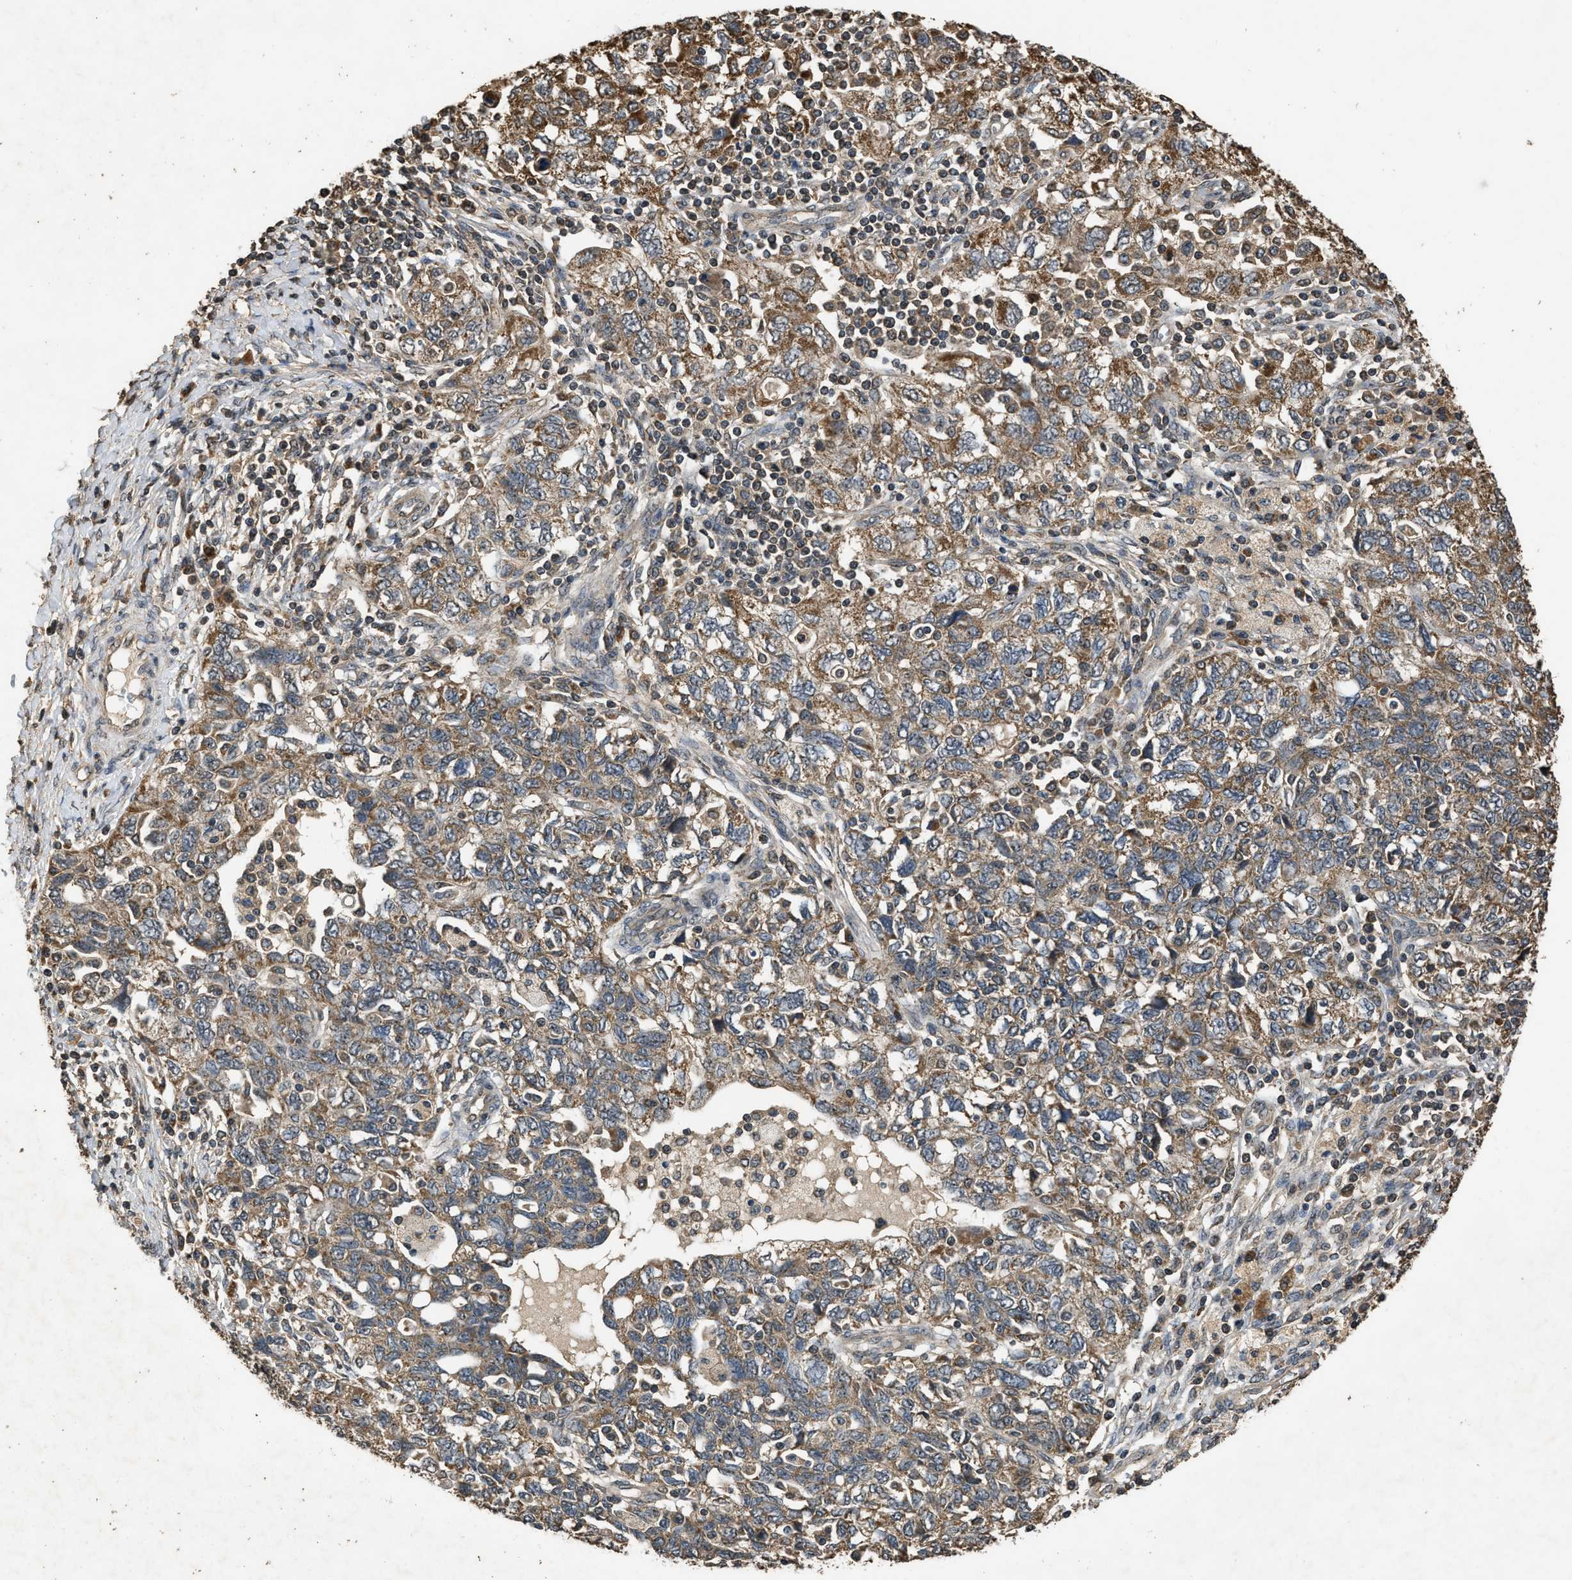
{"staining": {"intensity": "moderate", "quantity": ">75%", "location": "cytoplasmic/membranous"}, "tissue": "ovarian cancer", "cell_type": "Tumor cells", "image_type": "cancer", "snomed": [{"axis": "morphology", "description": "Carcinoma, NOS"}, {"axis": "morphology", "description": "Cystadenocarcinoma, serous, NOS"}, {"axis": "topography", "description": "Ovary"}], "caption": "Brown immunohistochemical staining in ovarian cancer exhibits moderate cytoplasmic/membranous staining in about >75% of tumor cells.", "gene": "DENND6B", "patient": {"sex": "female", "age": 69}}